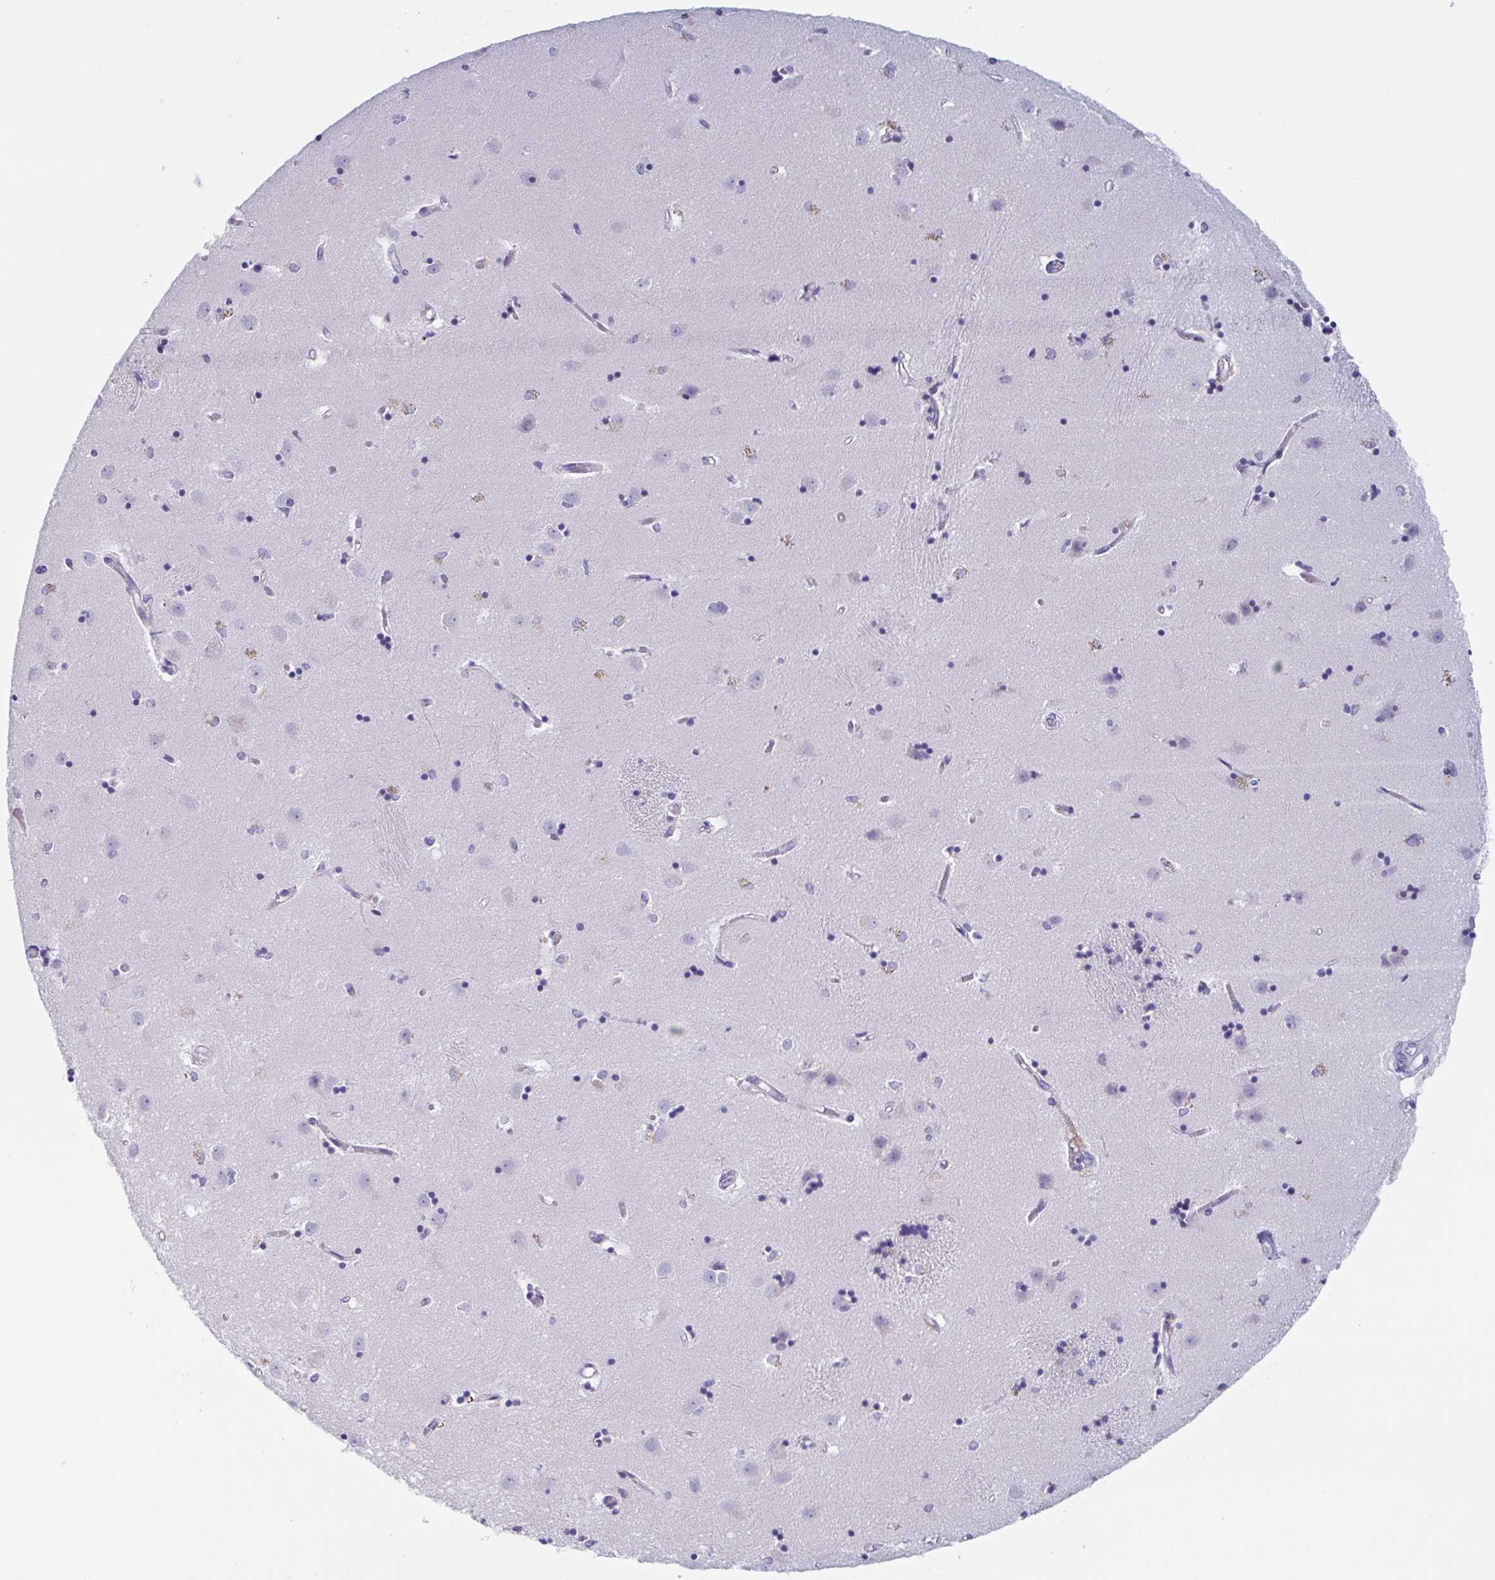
{"staining": {"intensity": "negative", "quantity": "none", "location": "none"}, "tissue": "caudate", "cell_type": "Glial cells", "image_type": "normal", "snomed": [{"axis": "morphology", "description": "Normal tissue, NOS"}, {"axis": "topography", "description": "Lateral ventricle wall"}], "caption": "High power microscopy image of an IHC histopathology image of unremarkable caudate, revealing no significant positivity in glial cells. The staining is performed using DAB (3,3'-diaminobenzidine) brown chromogen with nuclei counter-stained in using hematoxylin.", "gene": "LYRM2", "patient": {"sex": "male", "age": 54}}